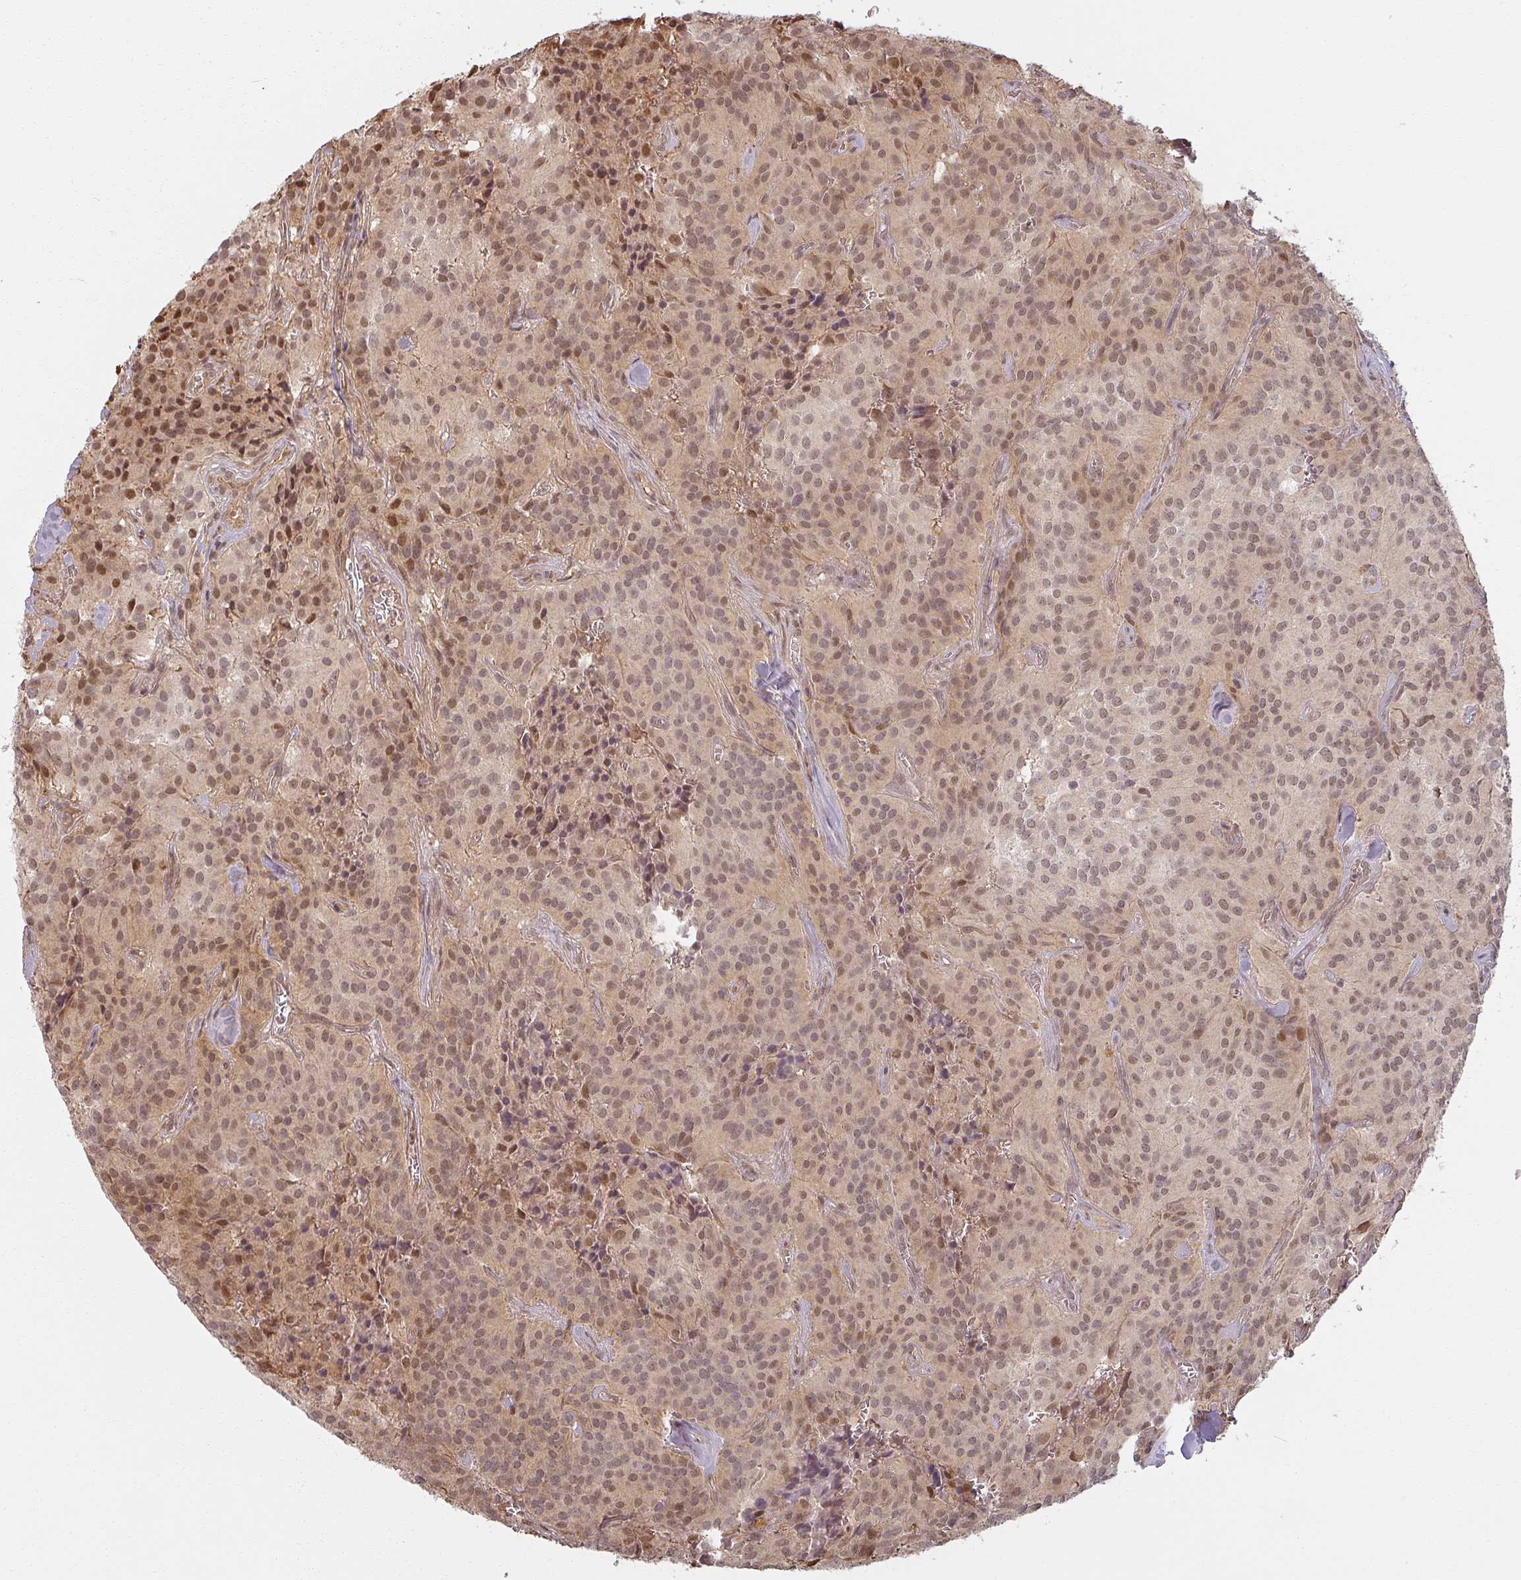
{"staining": {"intensity": "moderate", "quantity": ">75%", "location": "cytoplasmic/membranous,nuclear"}, "tissue": "glioma", "cell_type": "Tumor cells", "image_type": "cancer", "snomed": [{"axis": "morphology", "description": "Glioma, malignant, Low grade"}, {"axis": "topography", "description": "Brain"}], "caption": "Low-grade glioma (malignant) stained for a protein displays moderate cytoplasmic/membranous and nuclear positivity in tumor cells. Immunohistochemistry (ihc) stains the protein in brown and the nuclei are stained blue.", "gene": "MED19", "patient": {"sex": "male", "age": 42}}